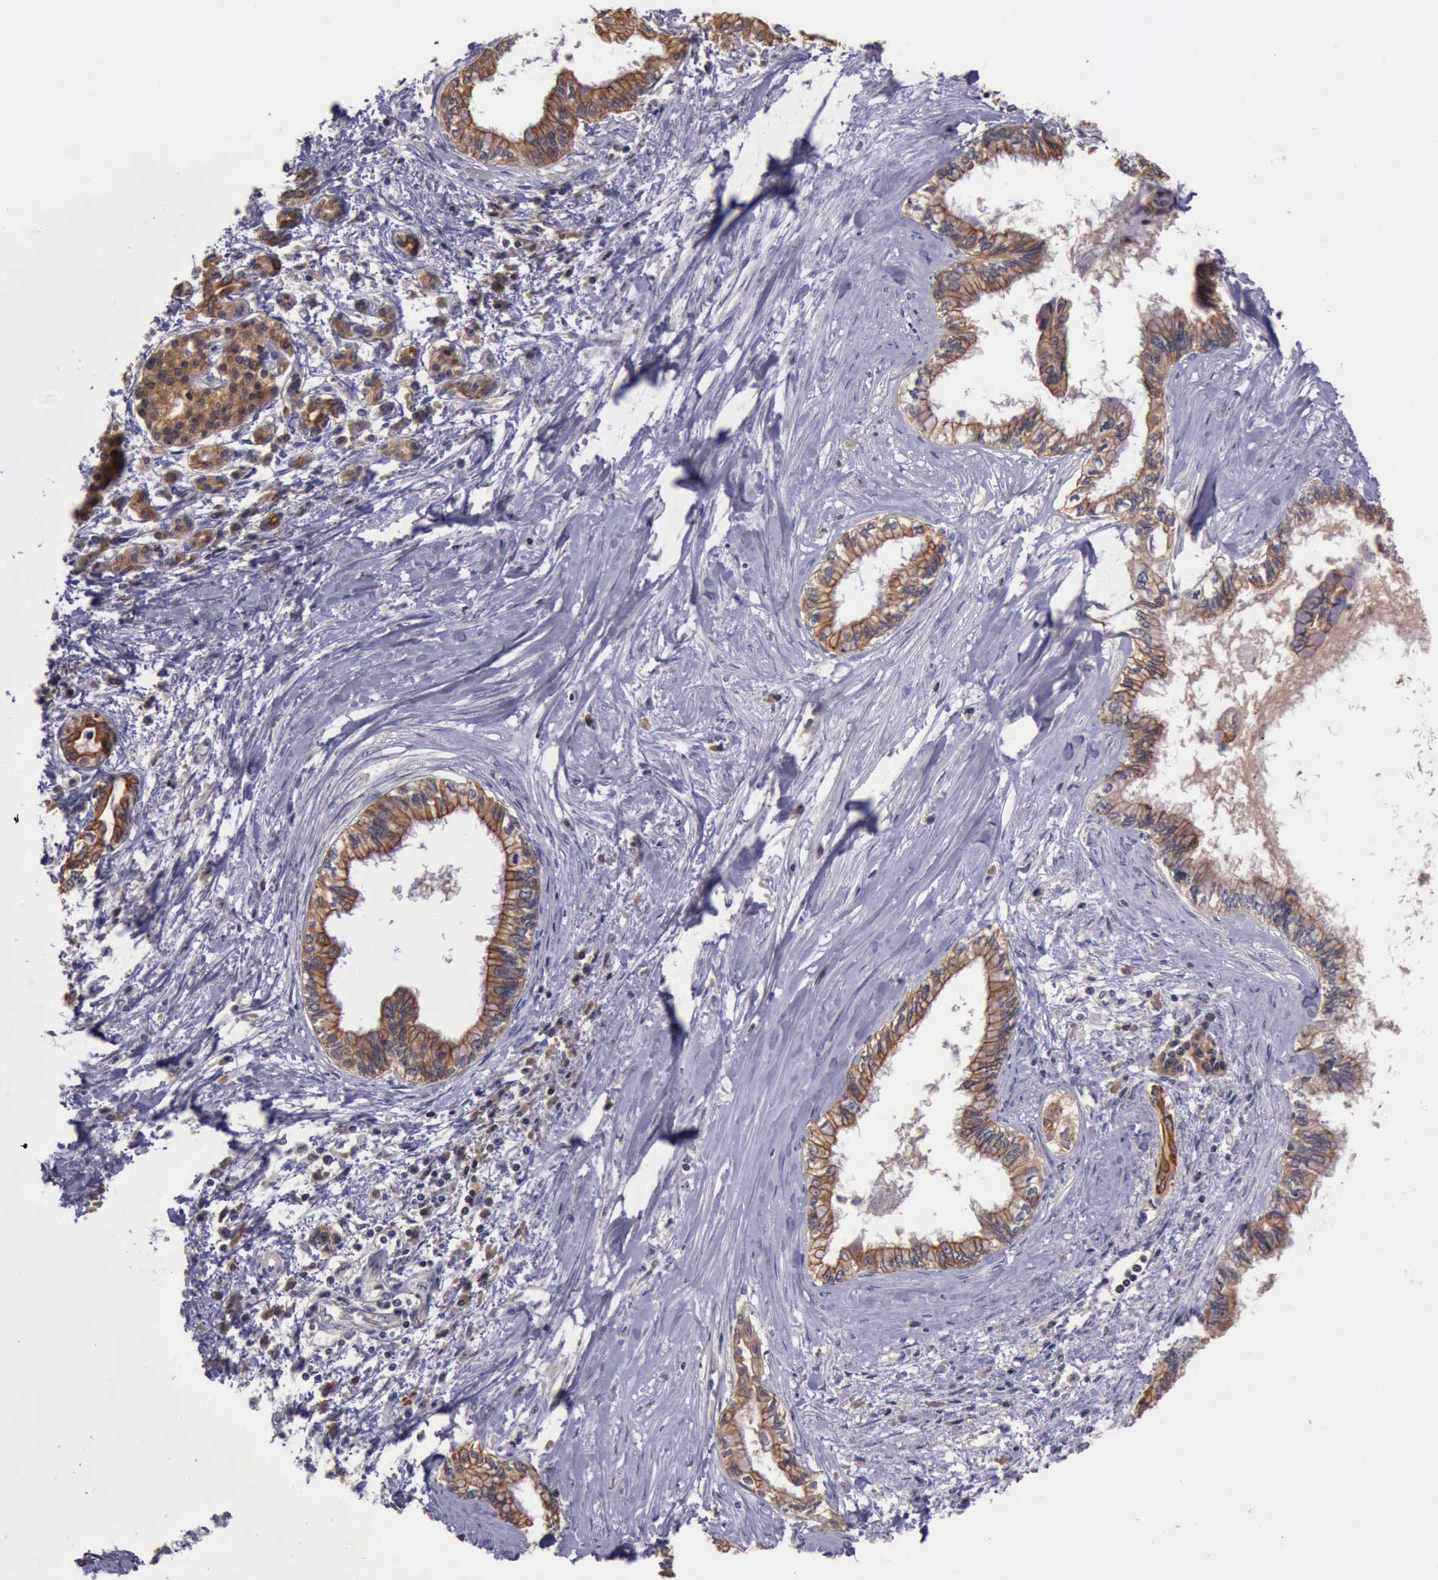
{"staining": {"intensity": "moderate", "quantity": ">75%", "location": "cytoplasmic/membranous"}, "tissue": "pancreatic cancer", "cell_type": "Tumor cells", "image_type": "cancer", "snomed": [{"axis": "morphology", "description": "Adenocarcinoma, NOS"}, {"axis": "topography", "description": "Pancreas"}], "caption": "A medium amount of moderate cytoplasmic/membranous expression is identified in about >75% of tumor cells in pancreatic cancer (adenocarcinoma) tissue.", "gene": "RAB39B", "patient": {"sex": "female", "age": 64}}